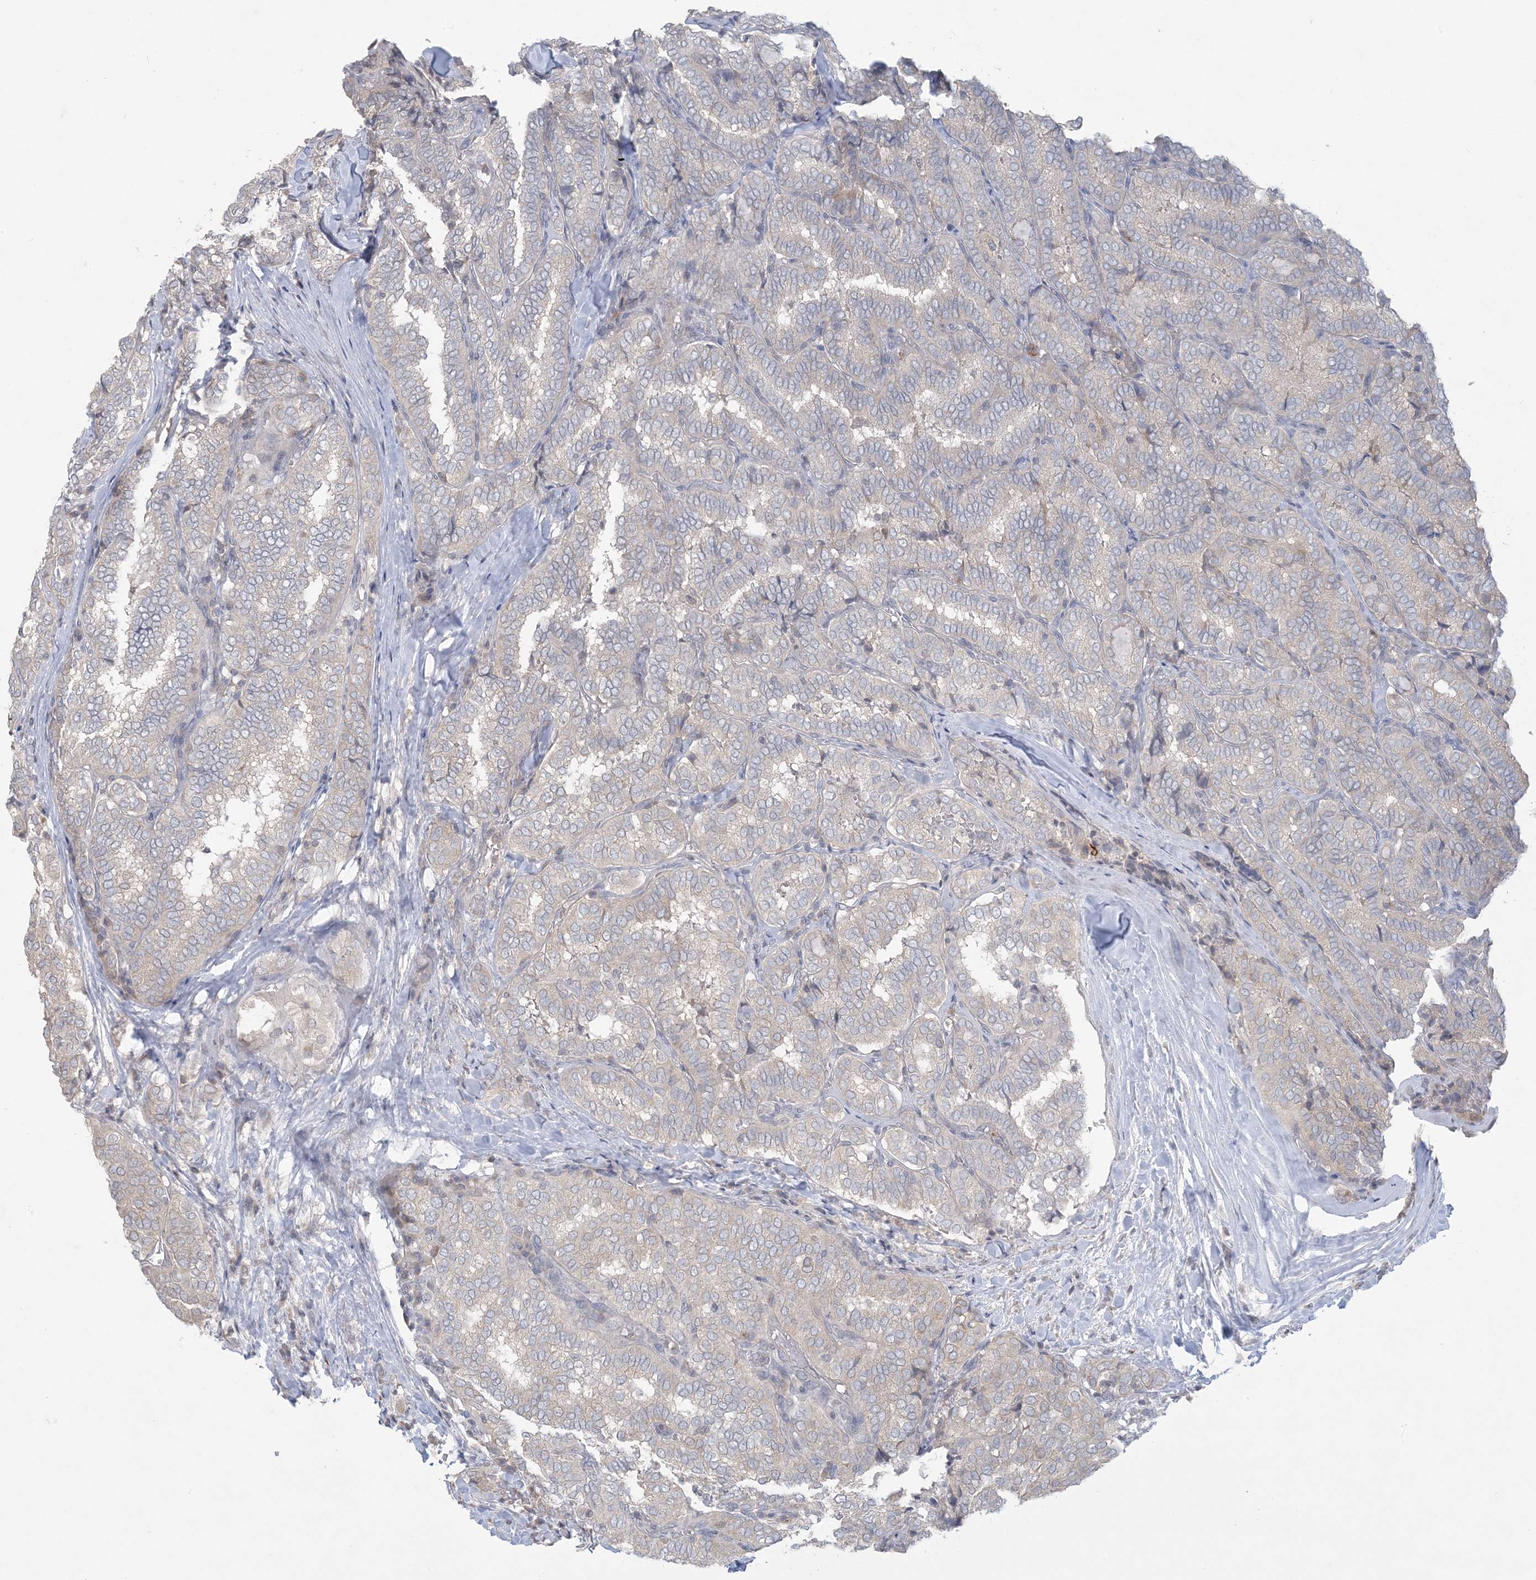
{"staining": {"intensity": "negative", "quantity": "none", "location": "none"}, "tissue": "thyroid cancer", "cell_type": "Tumor cells", "image_type": "cancer", "snomed": [{"axis": "morphology", "description": "Normal tissue, NOS"}, {"axis": "morphology", "description": "Papillary adenocarcinoma, NOS"}, {"axis": "topography", "description": "Thyroid gland"}], "caption": "Thyroid papillary adenocarcinoma stained for a protein using immunohistochemistry displays no expression tumor cells.", "gene": "KIF3A", "patient": {"sex": "female", "age": 30}}